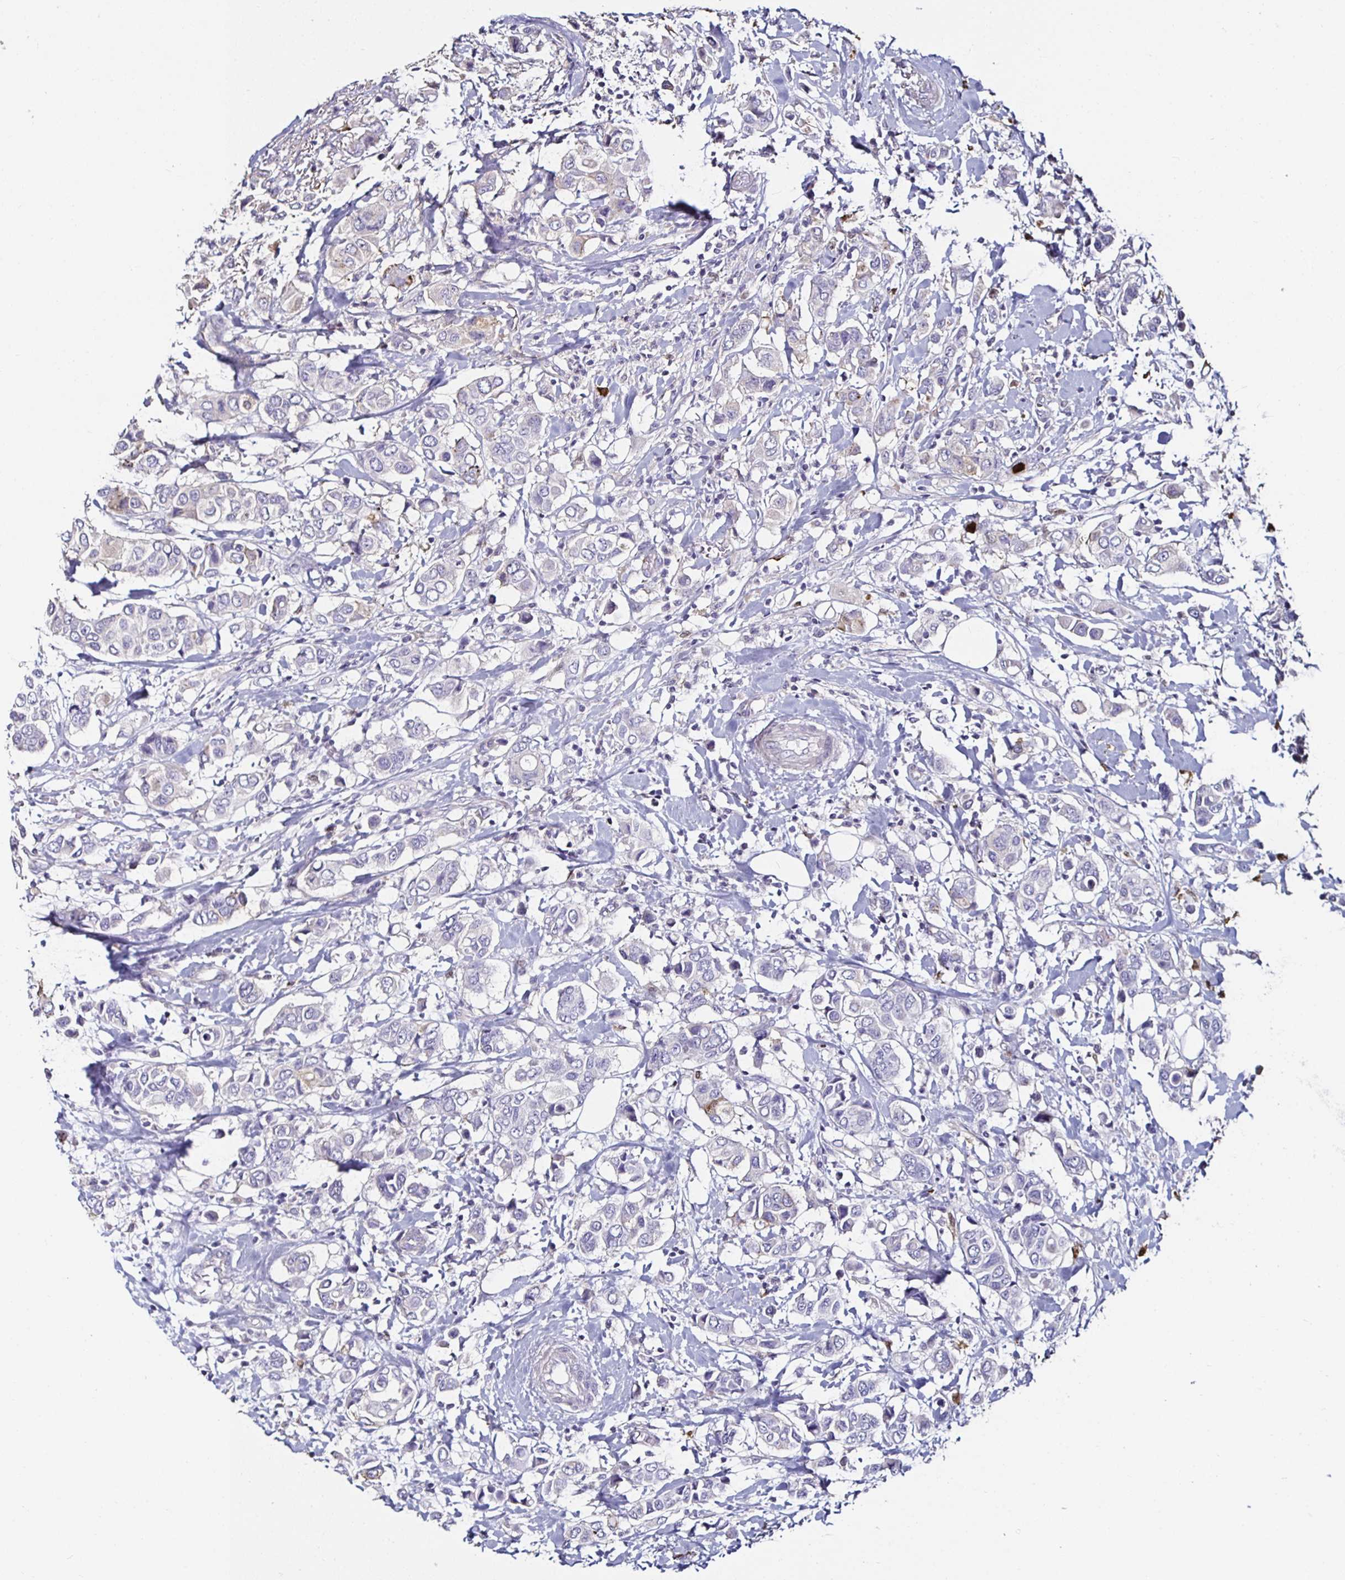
{"staining": {"intensity": "negative", "quantity": "none", "location": "none"}, "tissue": "breast cancer", "cell_type": "Tumor cells", "image_type": "cancer", "snomed": [{"axis": "morphology", "description": "Lobular carcinoma"}, {"axis": "topography", "description": "Breast"}], "caption": "Immunohistochemical staining of breast cancer displays no significant expression in tumor cells.", "gene": "TLR4", "patient": {"sex": "female", "age": 51}}